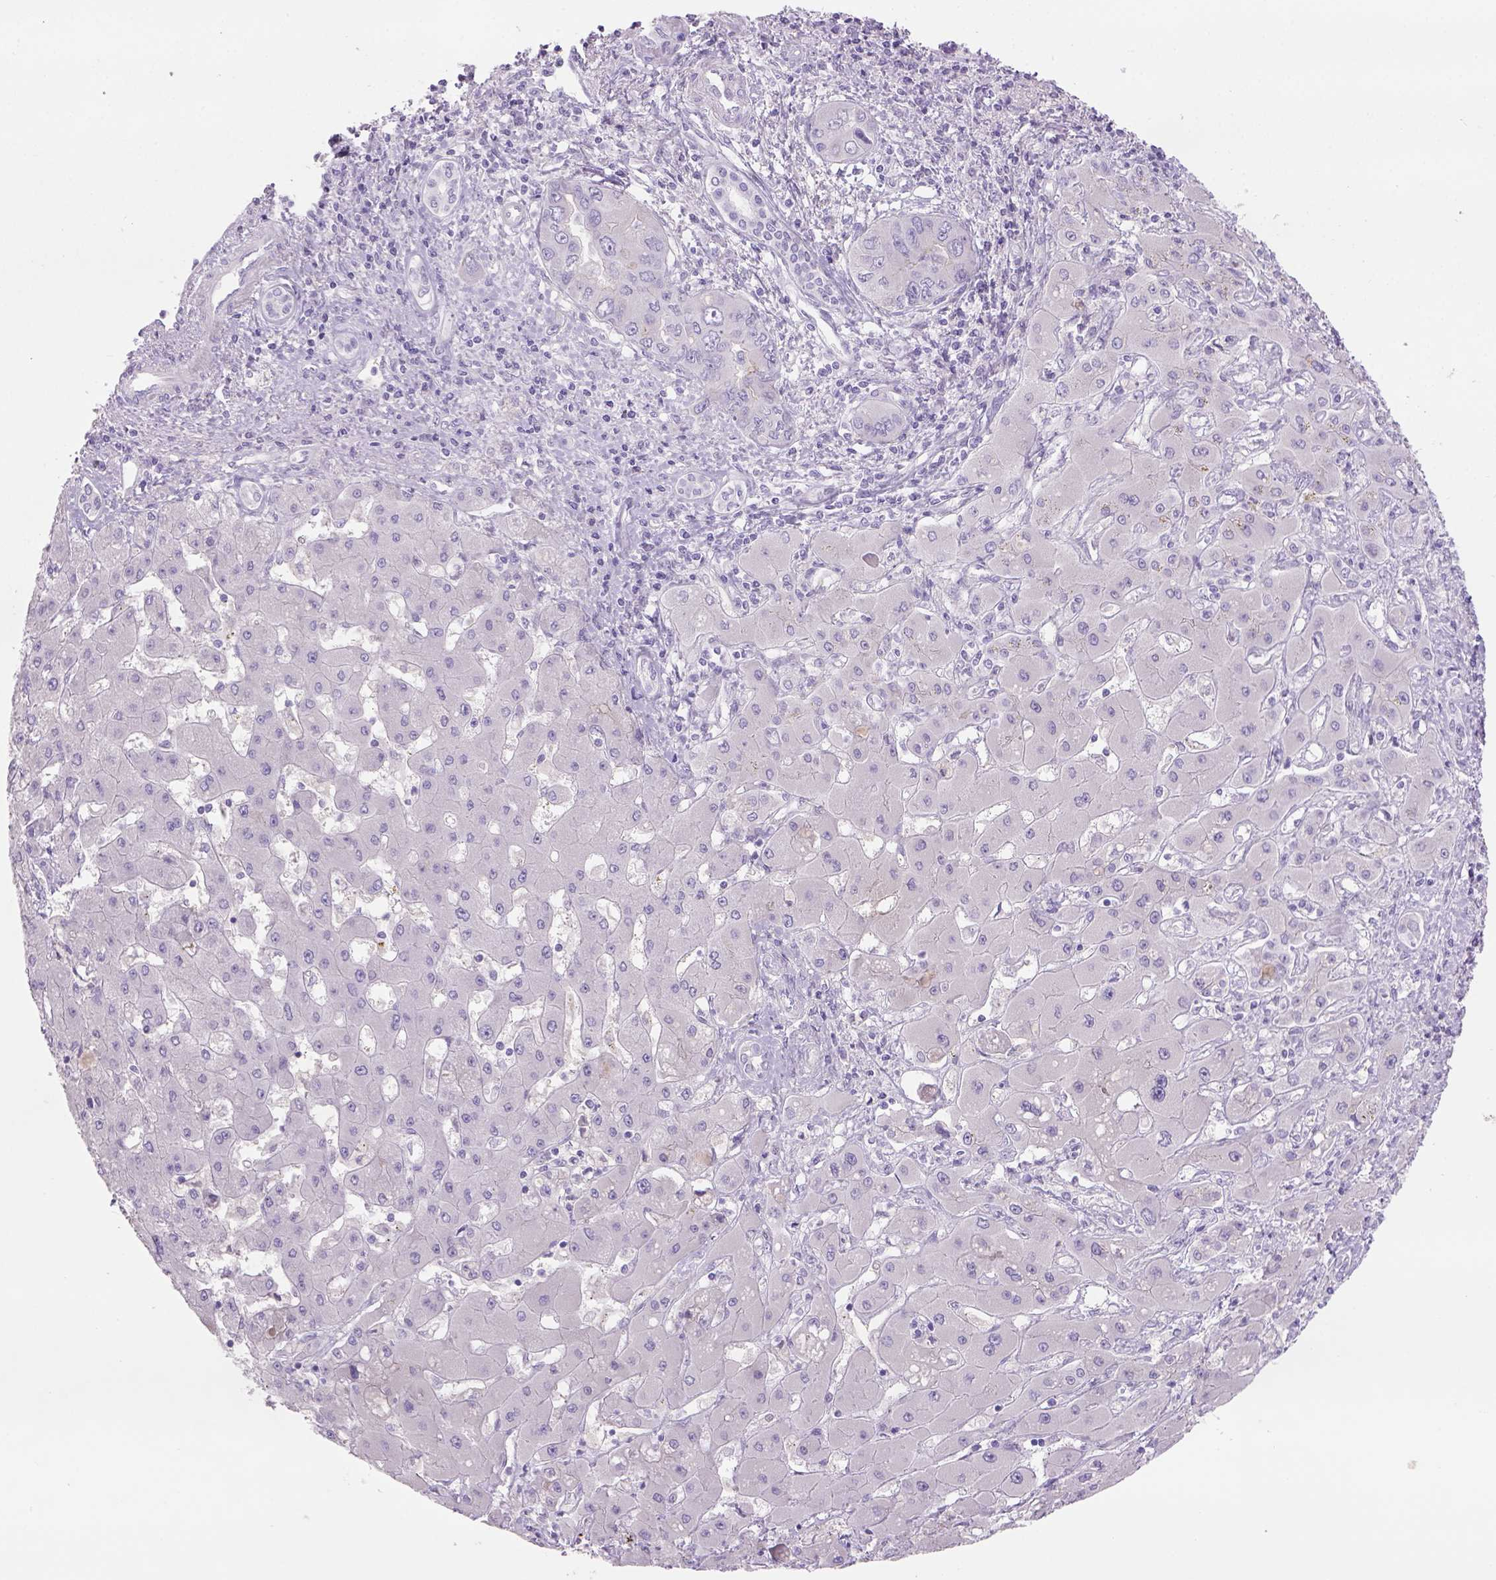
{"staining": {"intensity": "negative", "quantity": "none", "location": "none"}, "tissue": "liver cancer", "cell_type": "Tumor cells", "image_type": "cancer", "snomed": [{"axis": "morphology", "description": "Cholangiocarcinoma"}, {"axis": "topography", "description": "Liver"}], "caption": "Liver cancer stained for a protein using immunohistochemistry shows no positivity tumor cells.", "gene": "TENM4", "patient": {"sex": "male", "age": 67}}